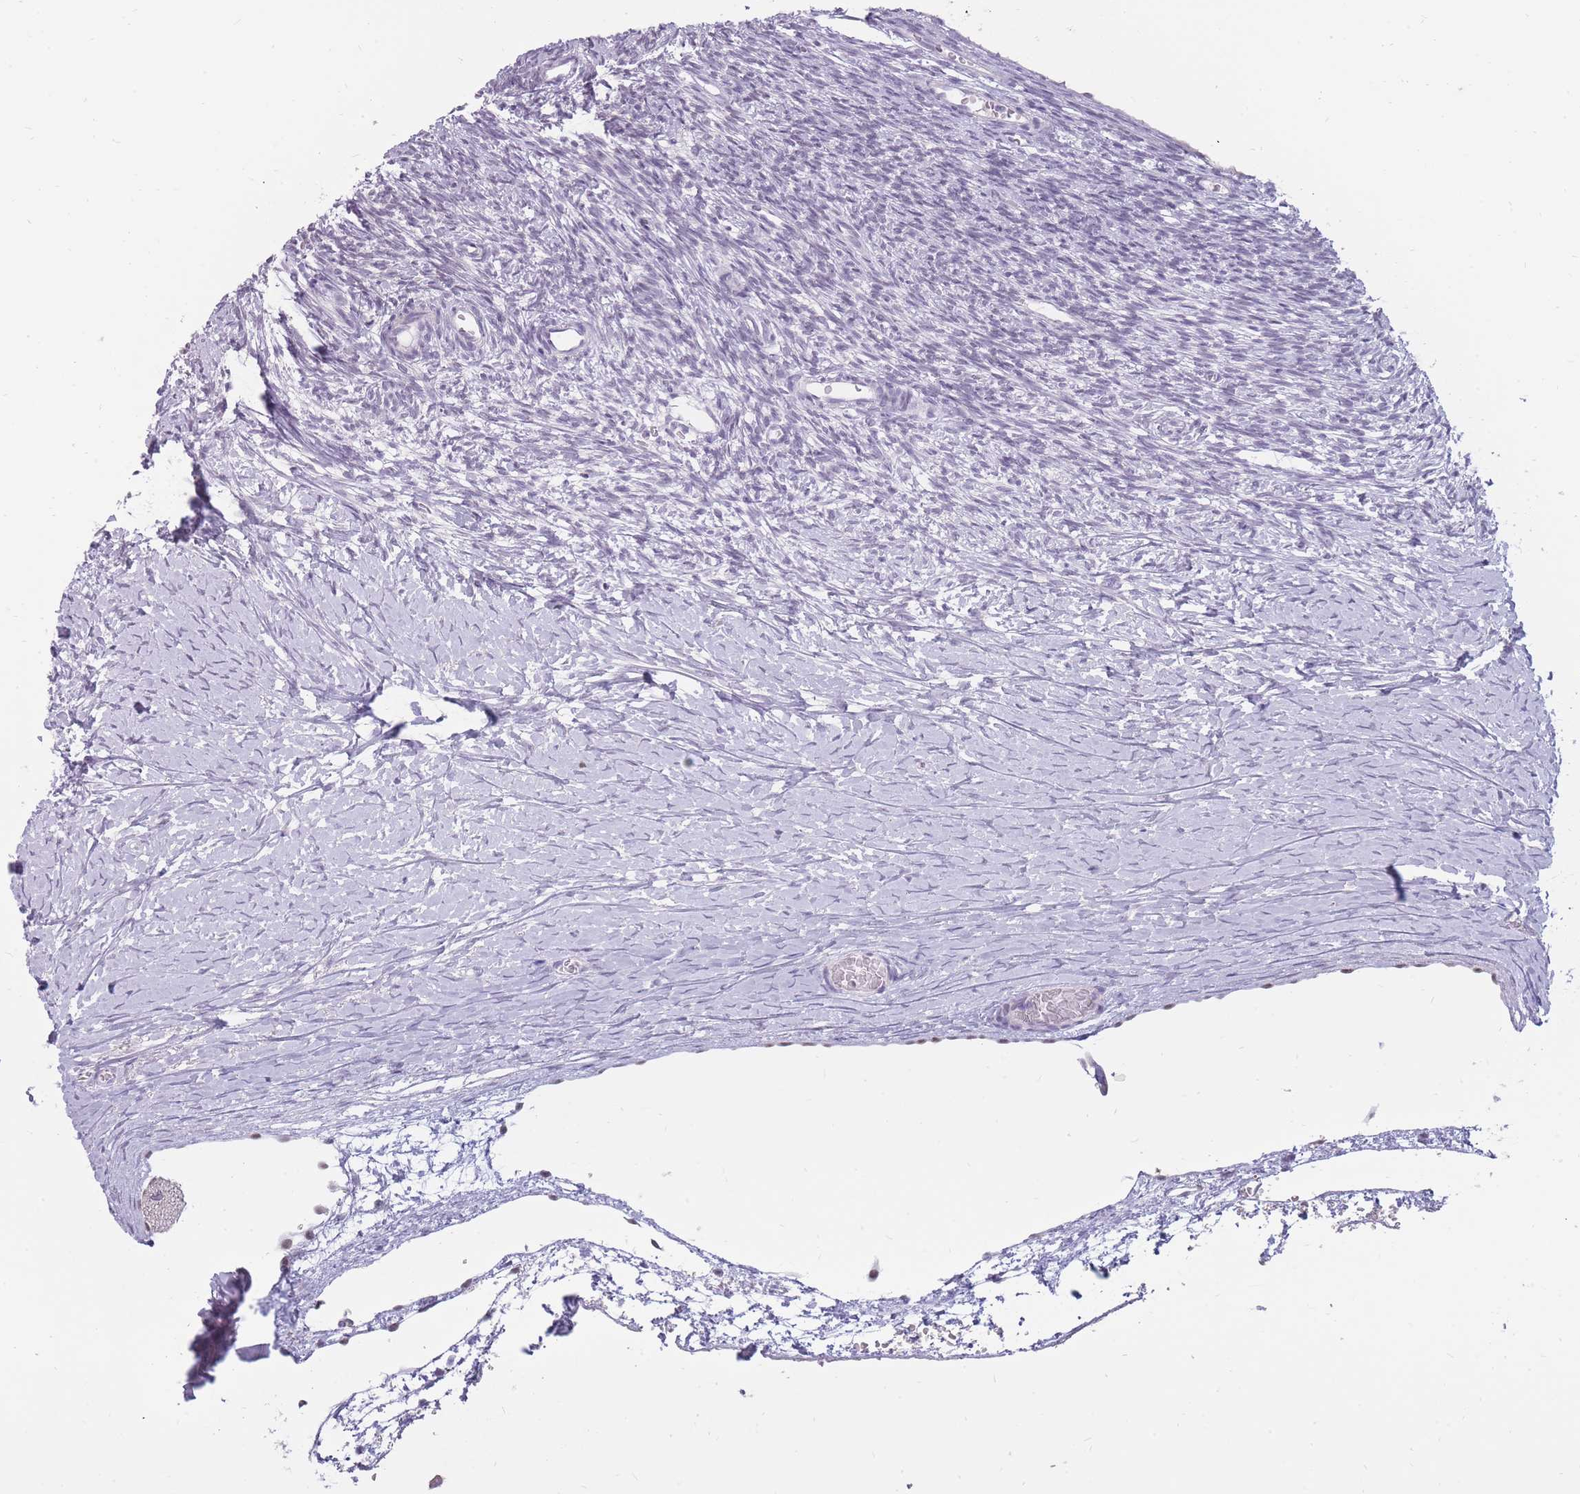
{"staining": {"intensity": "negative", "quantity": "none", "location": "none"}, "tissue": "ovary", "cell_type": "Ovarian stroma cells", "image_type": "normal", "snomed": [{"axis": "morphology", "description": "Normal tissue, NOS"}, {"axis": "topography", "description": "Ovary"}], "caption": "This is a micrograph of IHC staining of benign ovary, which shows no expression in ovarian stroma cells.", "gene": "POM121C", "patient": {"sex": "female", "age": 39}}